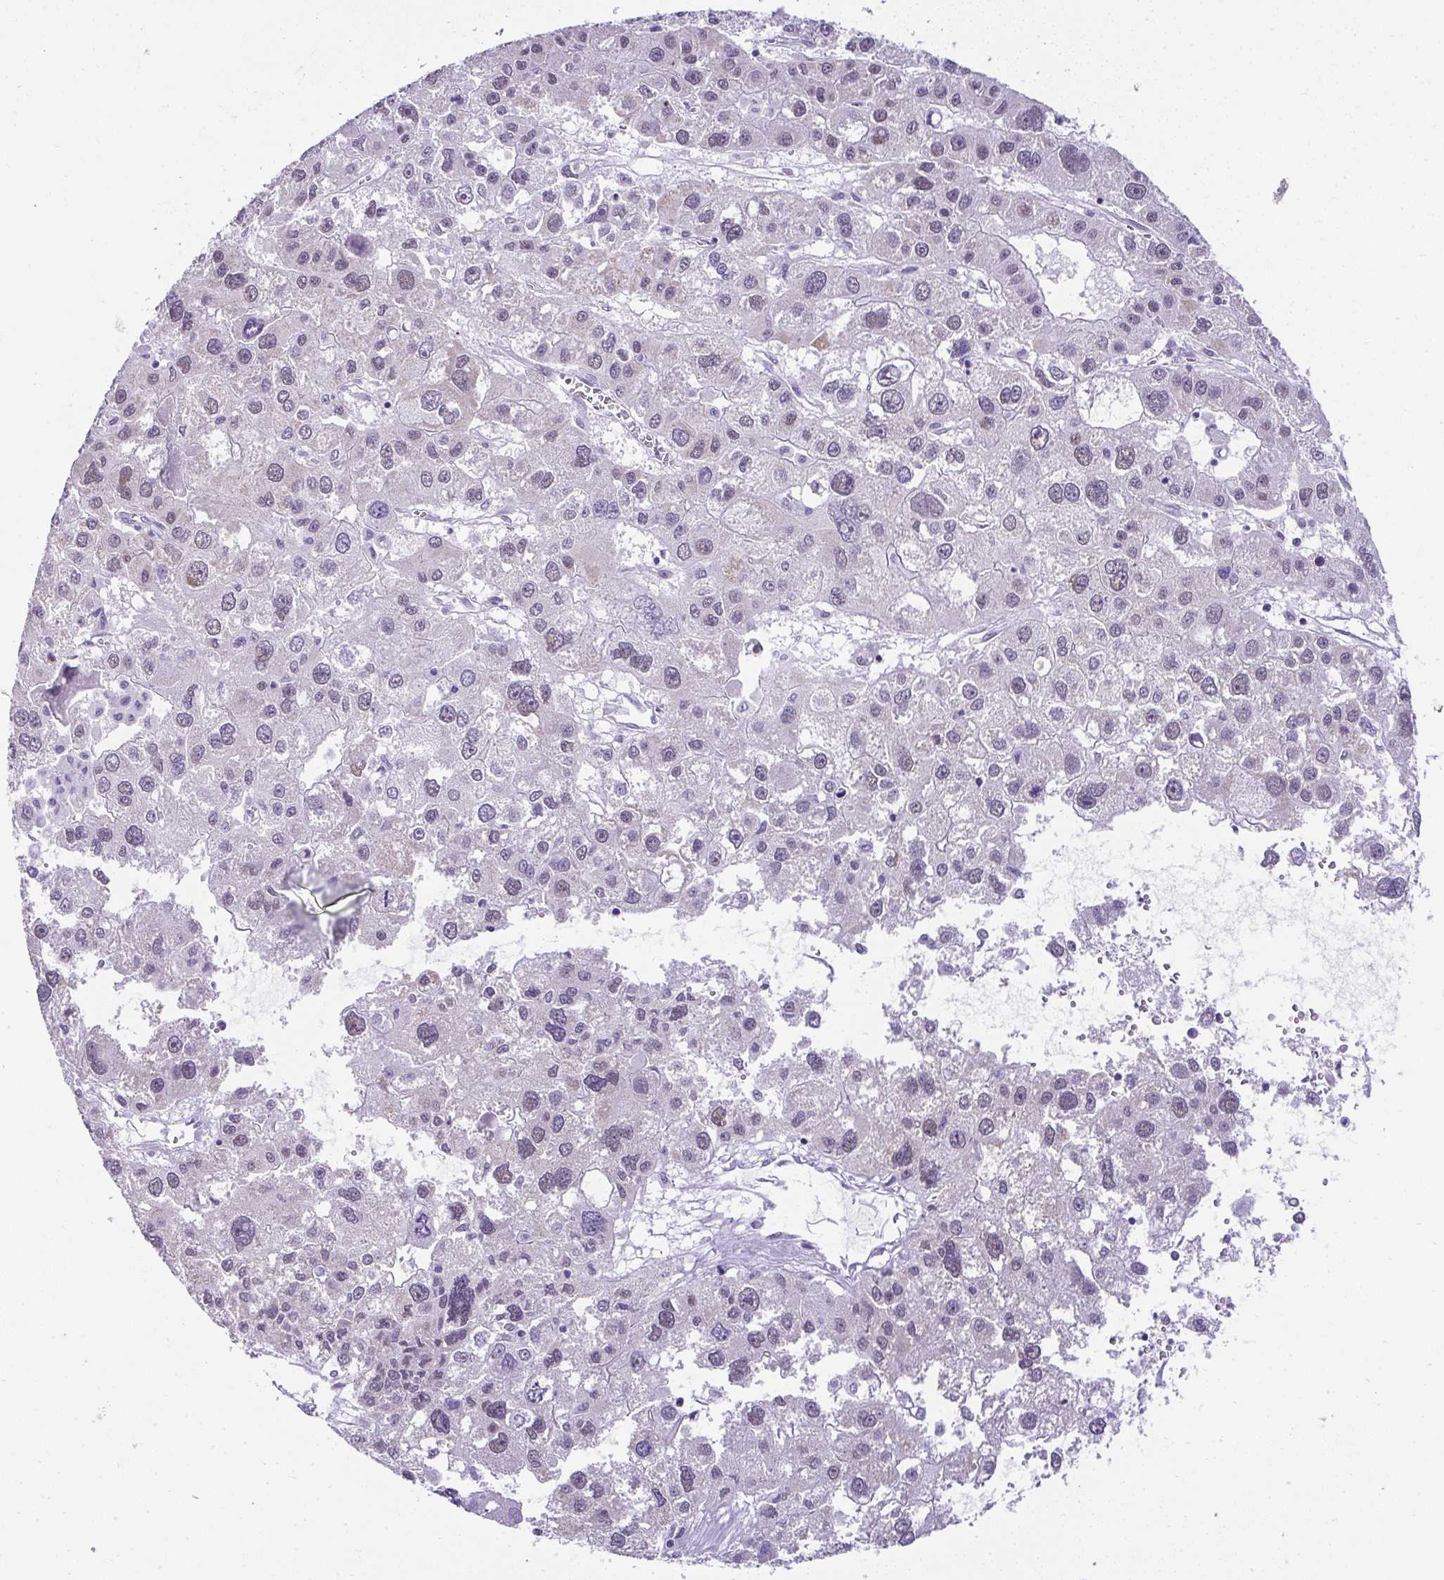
{"staining": {"intensity": "weak", "quantity": "25%-75%", "location": "nuclear"}, "tissue": "liver cancer", "cell_type": "Tumor cells", "image_type": "cancer", "snomed": [{"axis": "morphology", "description": "Carcinoma, Hepatocellular, NOS"}, {"axis": "topography", "description": "Liver"}], "caption": "The immunohistochemical stain highlights weak nuclear expression in tumor cells of liver hepatocellular carcinoma tissue. Using DAB (3,3'-diaminobenzidine) (brown) and hematoxylin (blue) stains, captured at high magnification using brightfield microscopy.", "gene": "RNF183", "patient": {"sex": "male", "age": 73}}